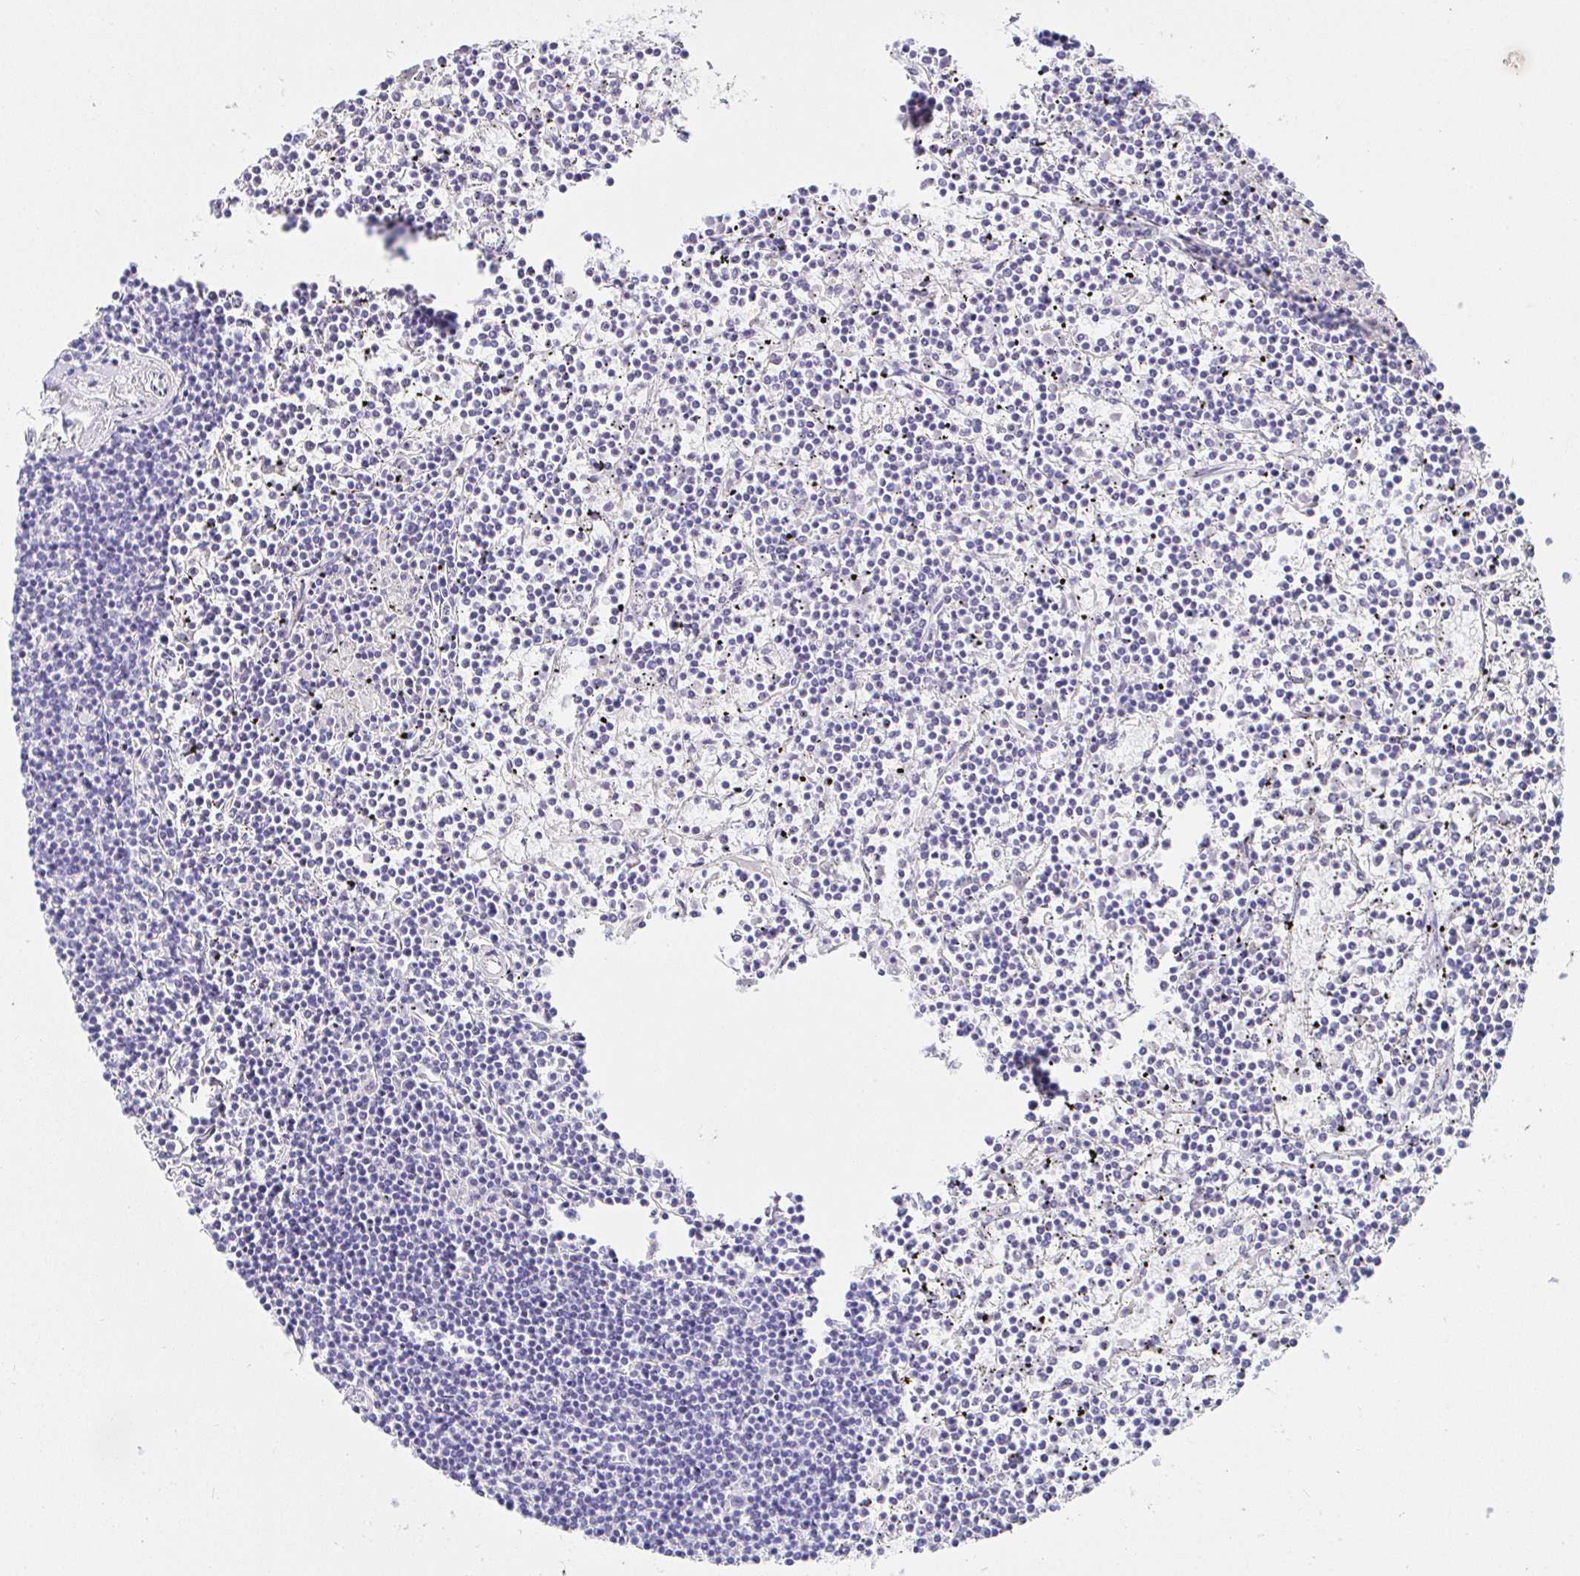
{"staining": {"intensity": "negative", "quantity": "none", "location": "none"}, "tissue": "lymphoma", "cell_type": "Tumor cells", "image_type": "cancer", "snomed": [{"axis": "morphology", "description": "Malignant lymphoma, non-Hodgkin's type, Low grade"}, {"axis": "topography", "description": "Spleen"}], "caption": "Immunohistochemistry (IHC) image of neoplastic tissue: human lymphoma stained with DAB reveals no significant protein positivity in tumor cells.", "gene": "SAA4", "patient": {"sex": "female", "age": 19}}